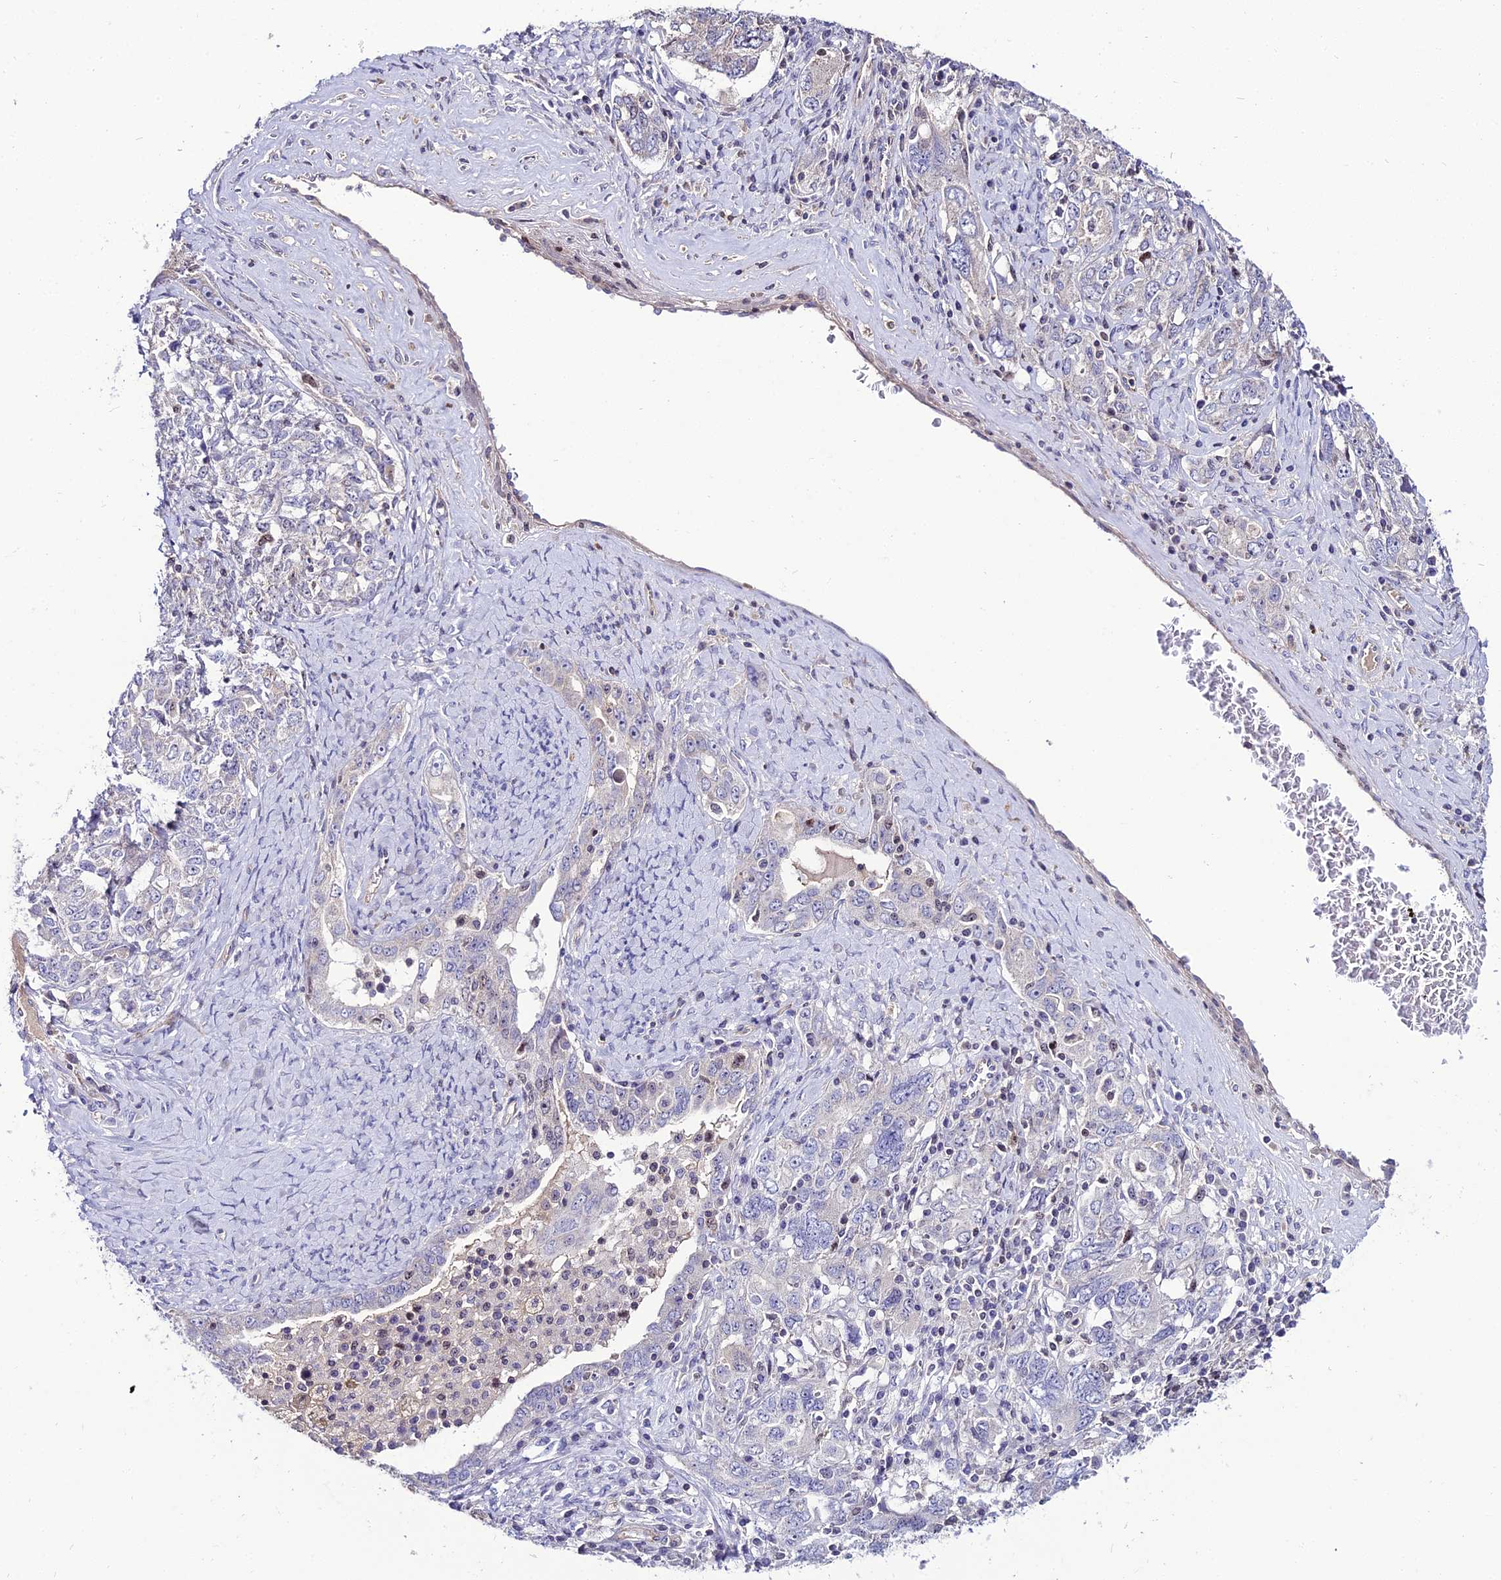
{"staining": {"intensity": "negative", "quantity": "none", "location": "none"}, "tissue": "ovarian cancer", "cell_type": "Tumor cells", "image_type": "cancer", "snomed": [{"axis": "morphology", "description": "Carcinoma, endometroid"}, {"axis": "topography", "description": "Ovary"}], "caption": "Immunohistochemistry image of neoplastic tissue: ovarian endometroid carcinoma stained with DAB exhibits no significant protein staining in tumor cells.", "gene": "SHQ1", "patient": {"sex": "female", "age": 62}}